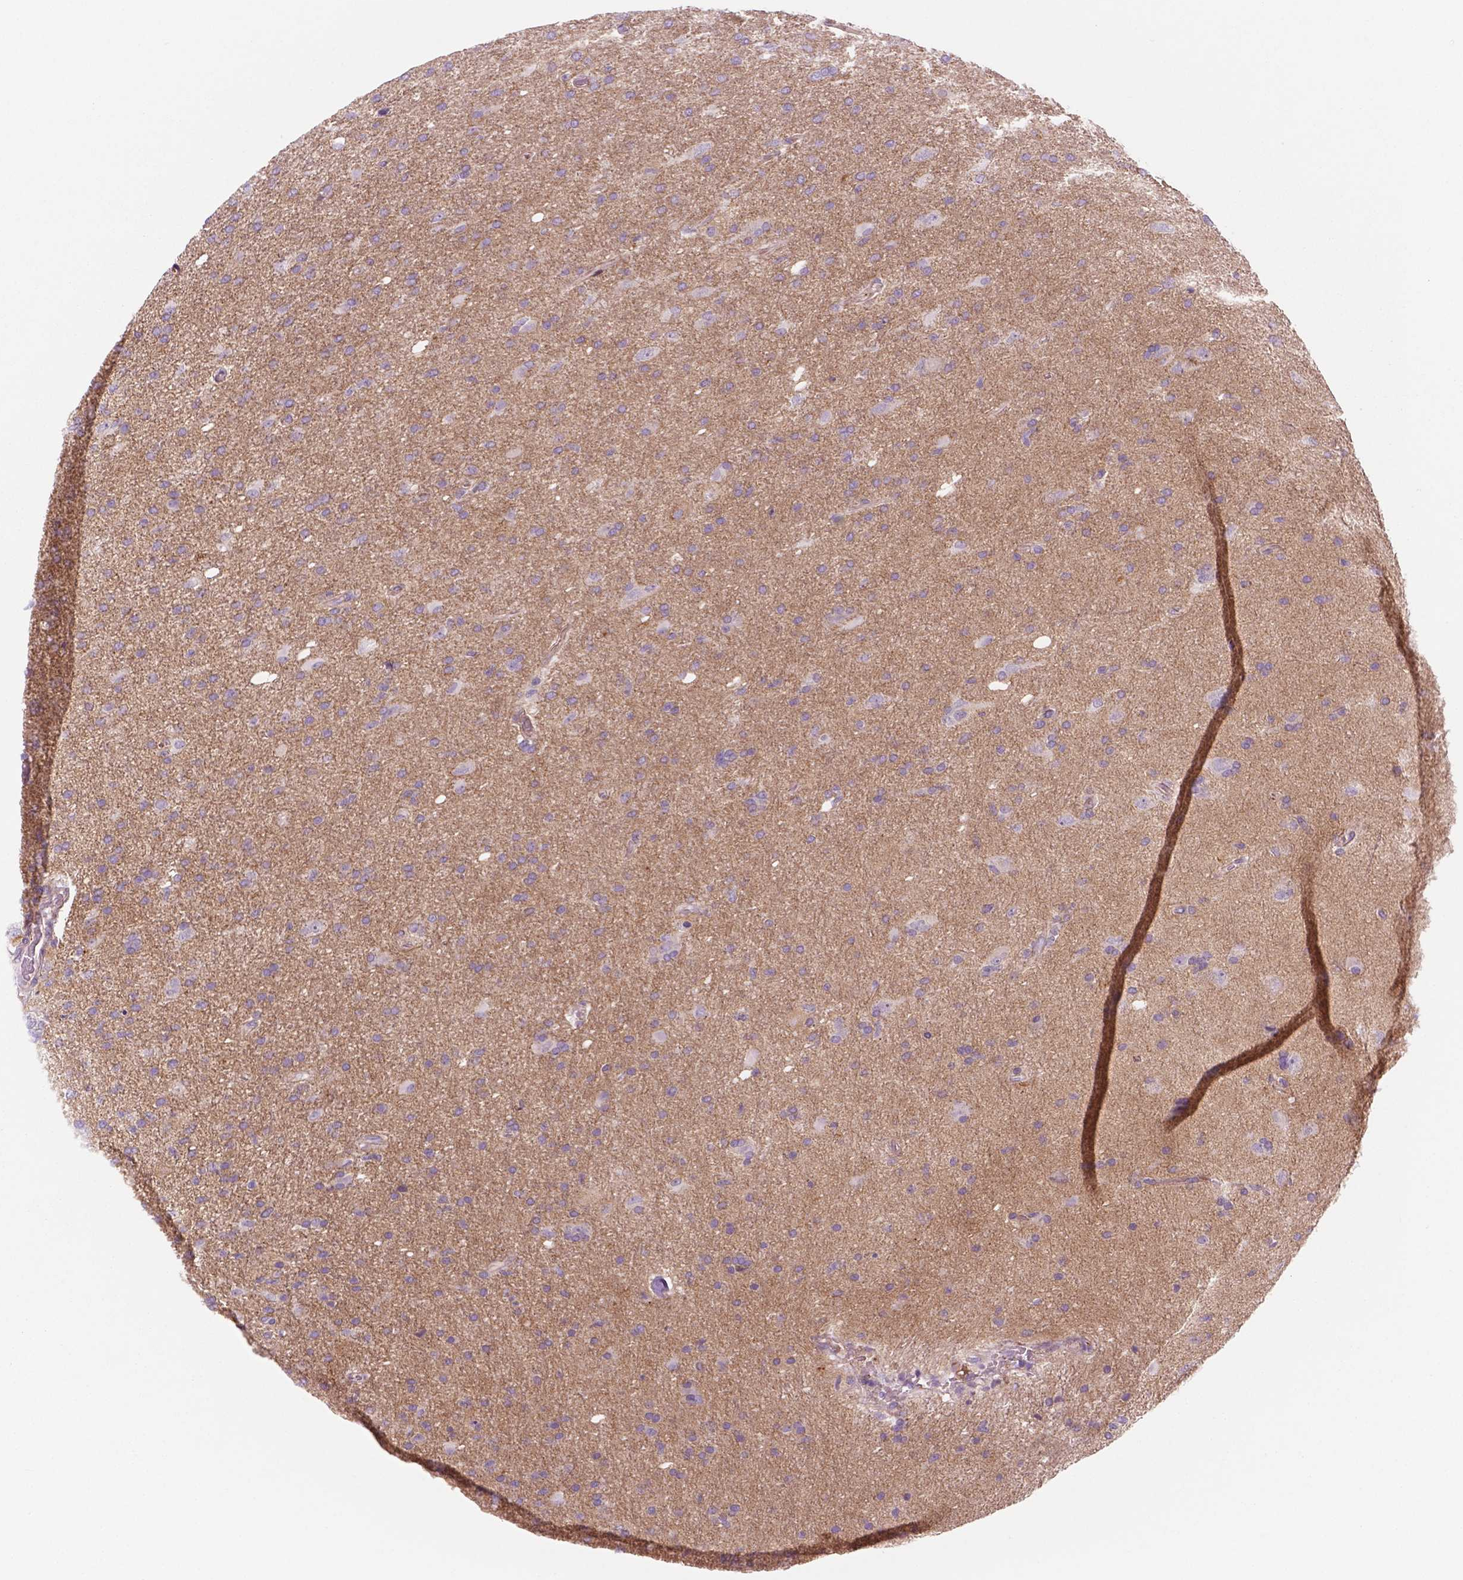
{"staining": {"intensity": "negative", "quantity": "none", "location": "none"}, "tissue": "glioma", "cell_type": "Tumor cells", "image_type": "cancer", "snomed": [{"axis": "morphology", "description": "Glioma, malignant, High grade"}, {"axis": "topography", "description": "Cerebral cortex"}], "caption": "IHC micrograph of glioma stained for a protein (brown), which exhibits no staining in tumor cells.", "gene": "RND3", "patient": {"sex": "male", "age": 70}}